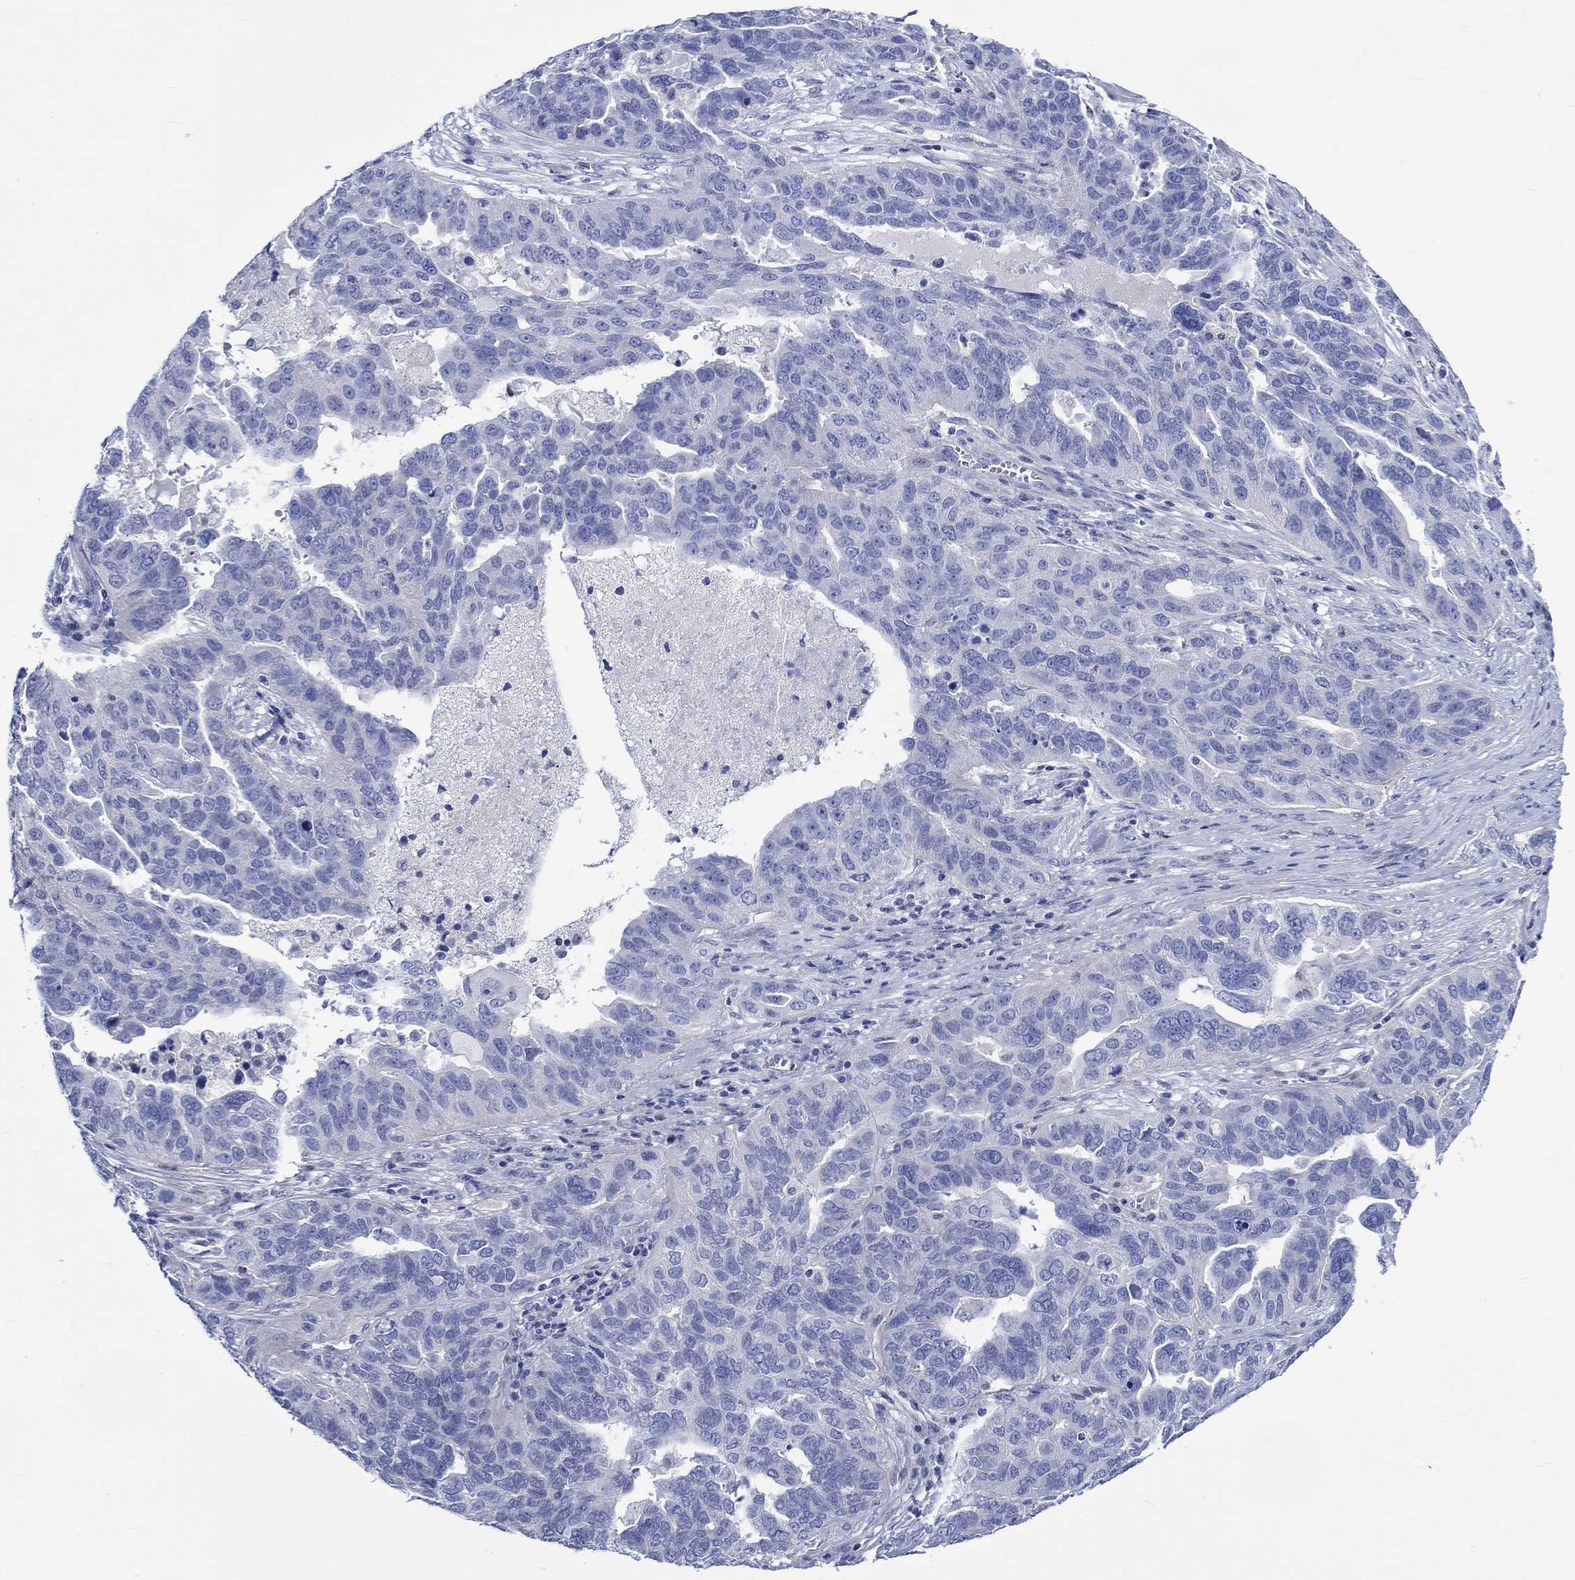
{"staining": {"intensity": "negative", "quantity": "none", "location": "none"}, "tissue": "ovarian cancer", "cell_type": "Tumor cells", "image_type": "cancer", "snomed": [{"axis": "morphology", "description": "Carcinoma, endometroid"}, {"axis": "topography", "description": "Soft tissue"}, {"axis": "topography", "description": "Ovary"}], "caption": "This is a histopathology image of immunohistochemistry (IHC) staining of ovarian endometroid carcinoma, which shows no expression in tumor cells.", "gene": "NRIP3", "patient": {"sex": "female", "age": 52}}